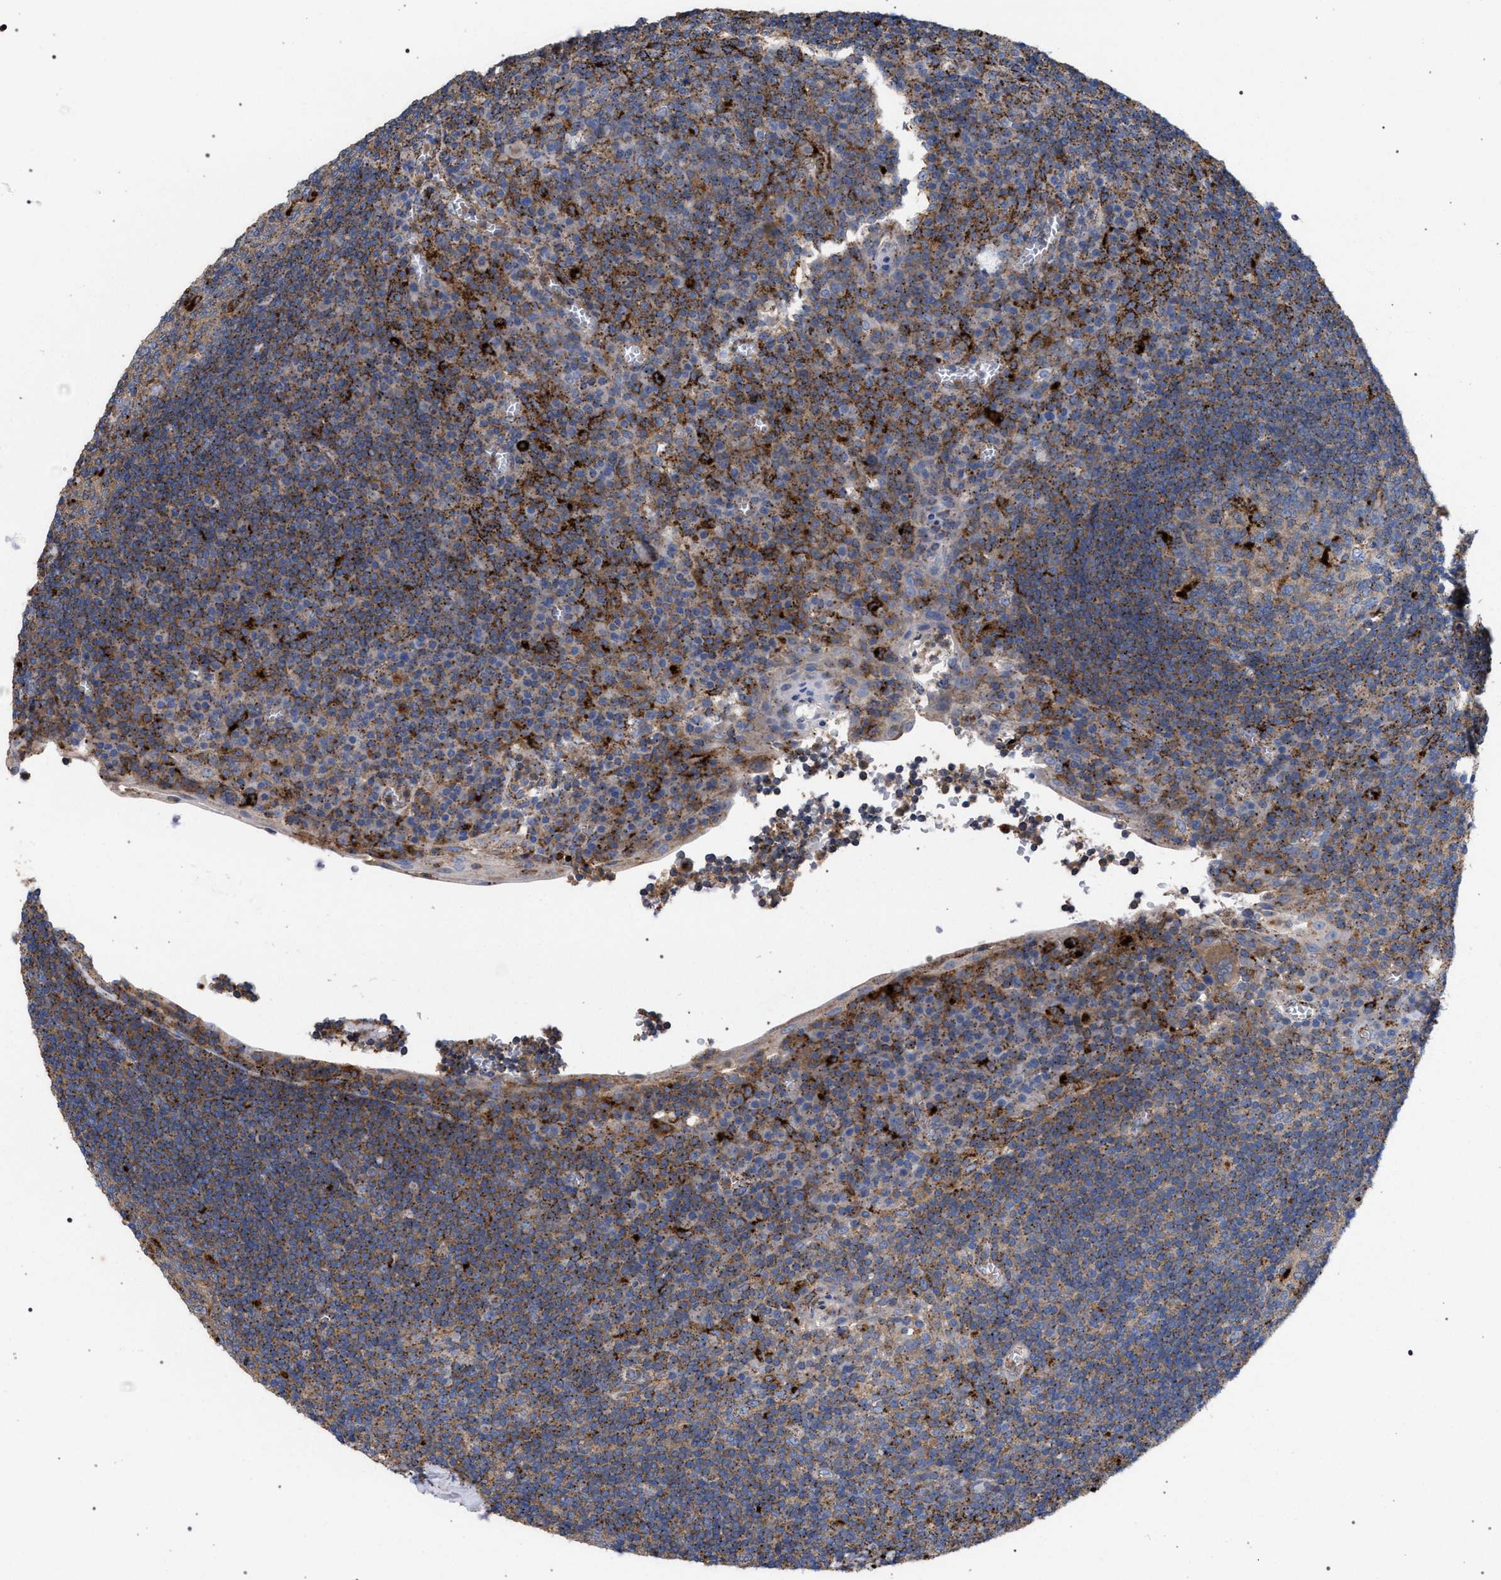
{"staining": {"intensity": "moderate", "quantity": ">75%", "location": "cytoplasmic/membranous"}, "tissue": "tonsil", "cell_type": "Germinal center cells", "image_type": "normal", "snomed": [{"axis": "morphology", "description": "Normal tissue, NOS"}, {"axis": "topography", "description": "Tonsil"}], "caption": "This is an image of immunohistochemistry (IHC) staining of unremarkable tonsil, which shows moderate expression in the cytoplasmic/membranous of germinal center cells.", "gene": "PPT1", "patient": {"sex": "male", "age": 37}}